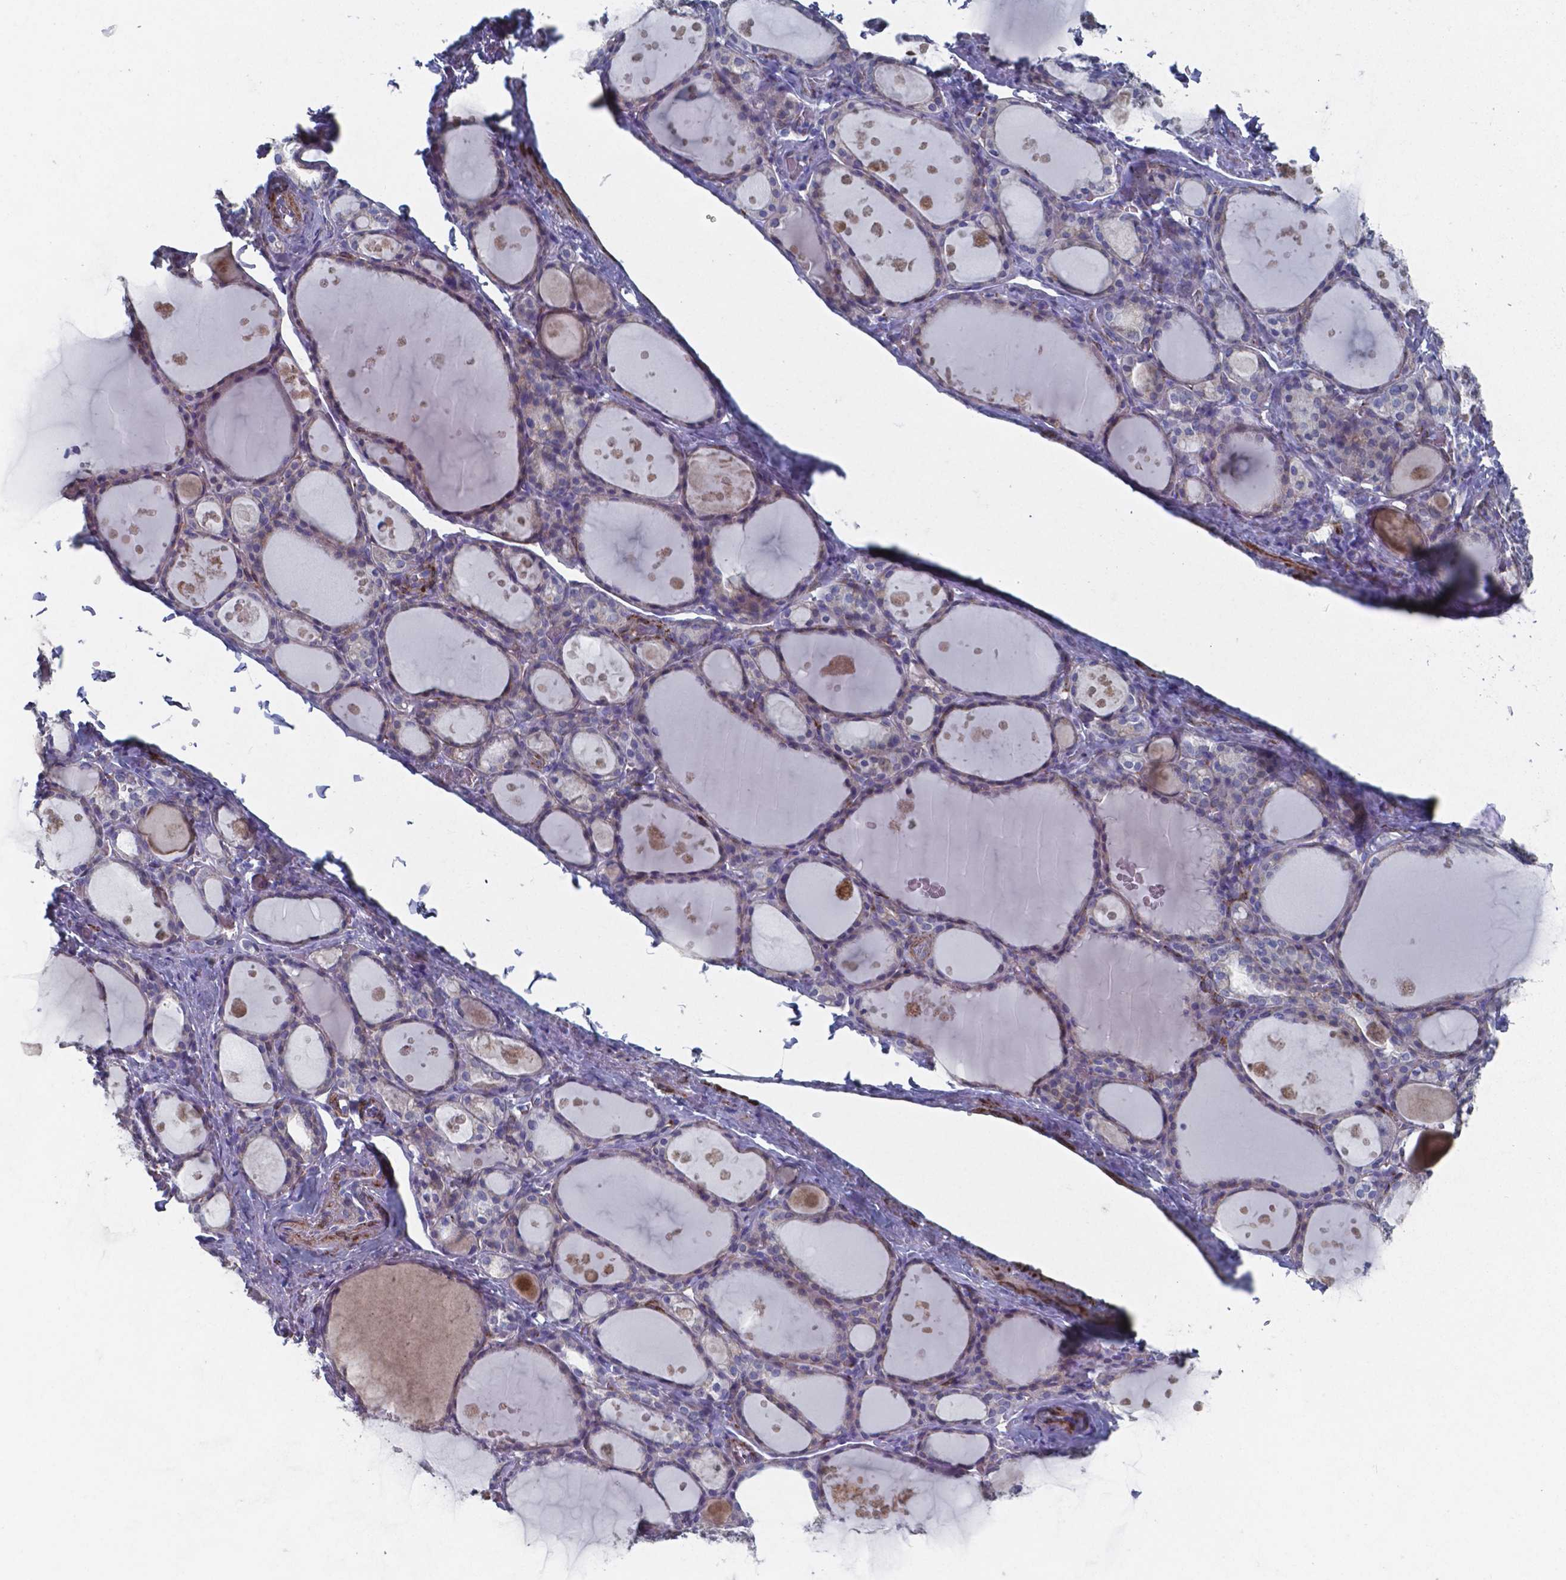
{"staining": {"intensity": "negative", "quantity": "none", "location": "none"}, "tissue": "thyroid gland", "cell_type": "Glandular cells", "image_type": "normal", "snomed": [{"axis": "morphology", "description": "Normal tissue, NOS"}, {"axis": "topography", "description": "Thyroid gland"}], "caption": "Glandular cells show no significant protein positivity in unremarkable thyroid gland. The staining is performed using DAB (3,3'-diaminobenzidine) brown chromogen with nuclei counter-stained in using hematoxylin.", "gene": "PLA2R1", "patient": {"sex": "male", "age": 68}}